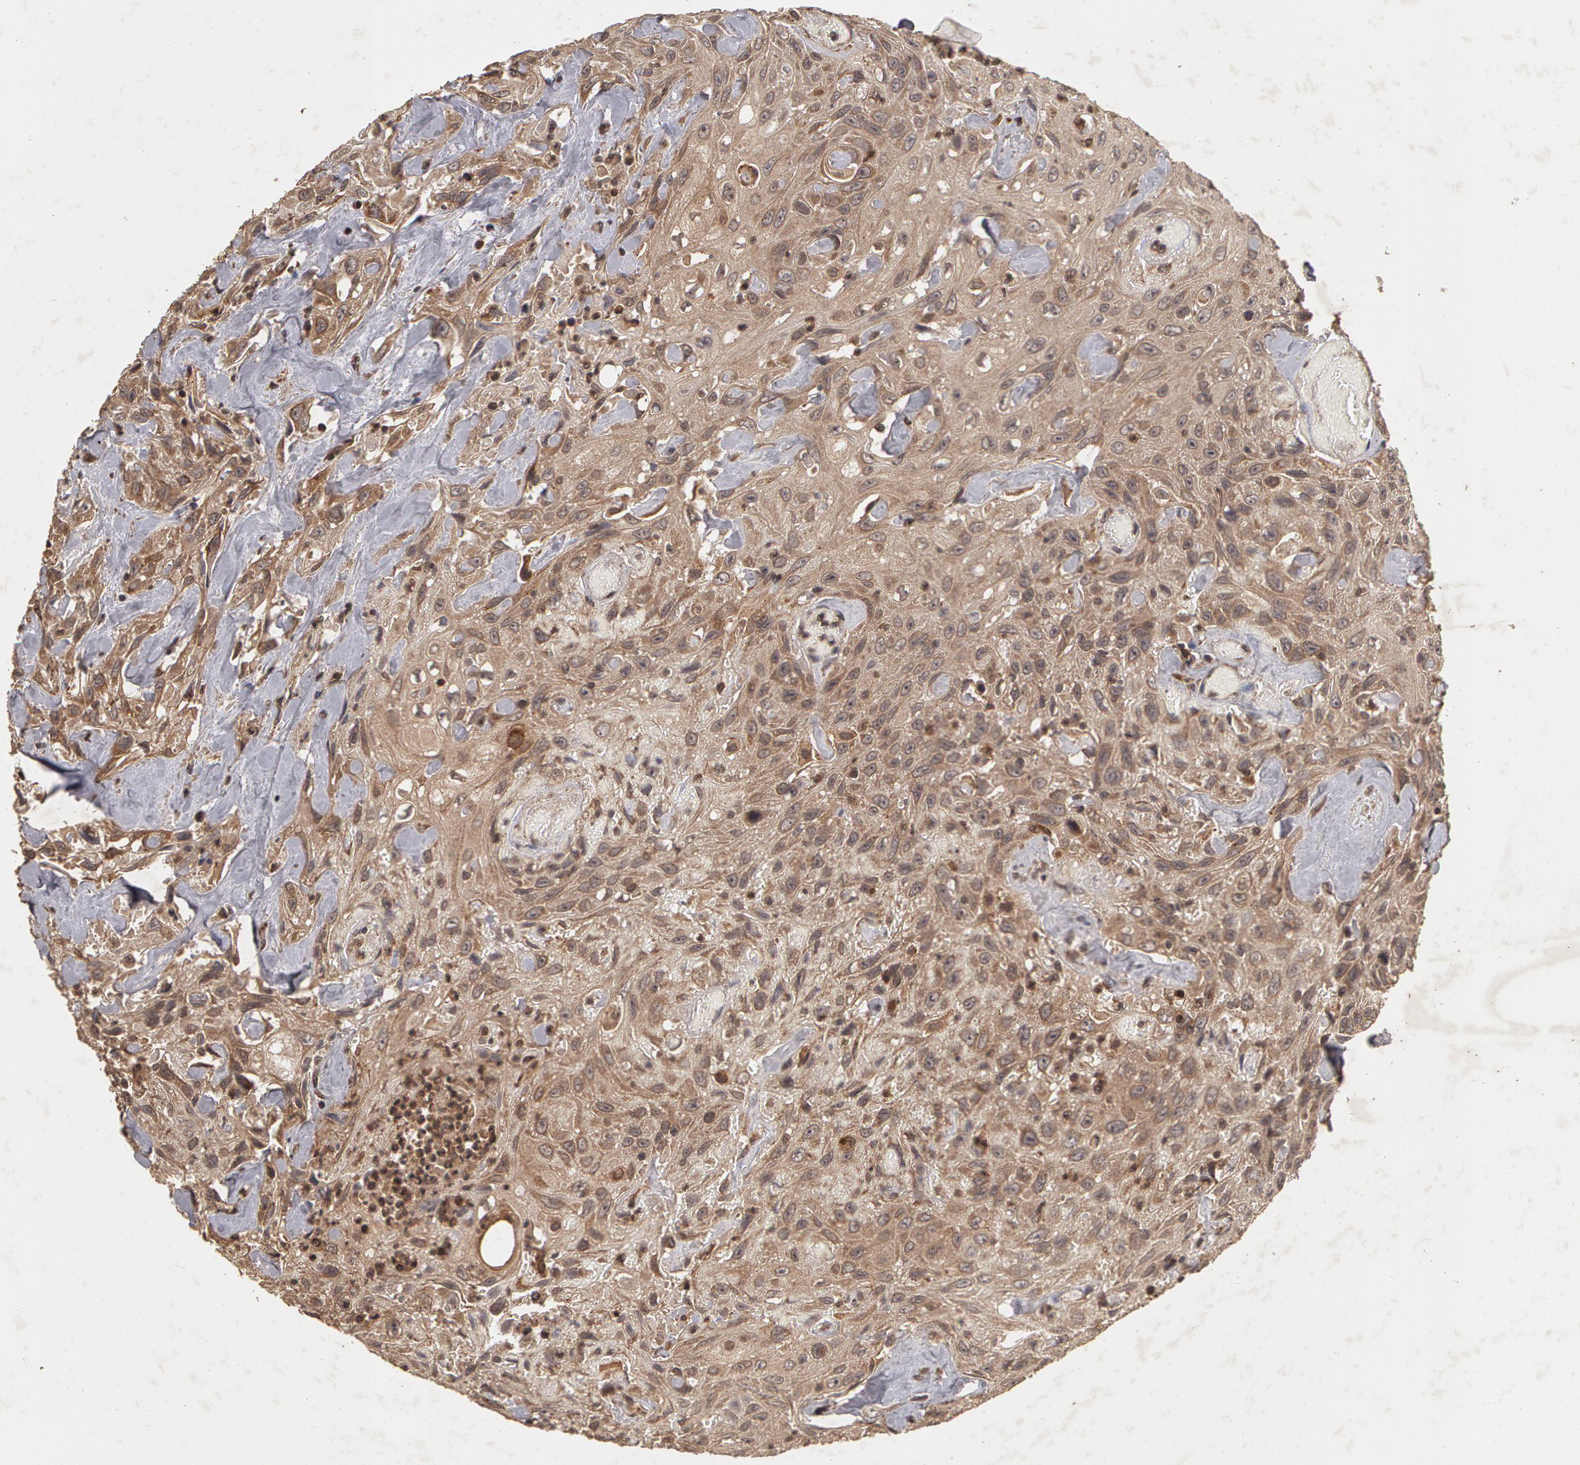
{"staining": {"intensity": "weak", "quantity": ">75%", "location": "cytoplasmic/membranous"}, "tissue": "urothelial cancer", "cell_type": "Tumor cells", "image_type": "cancer", "snomed": [{"axis": "morphology", "description": "Urothelial carcinoma, High grade"}, {"axis": "topography", "description": "Urinary bladder"}], "caption": "Immunohistochemical staining of urothelial cancer shows low levels of weak cytoplasmic/membranous protein expression in approximately >75% of tumor cells. (DAB = brown stain, brightfield microscopy at high magnification).", "gene": "CALR", "patient": {"sex": "female", "age": 84}}